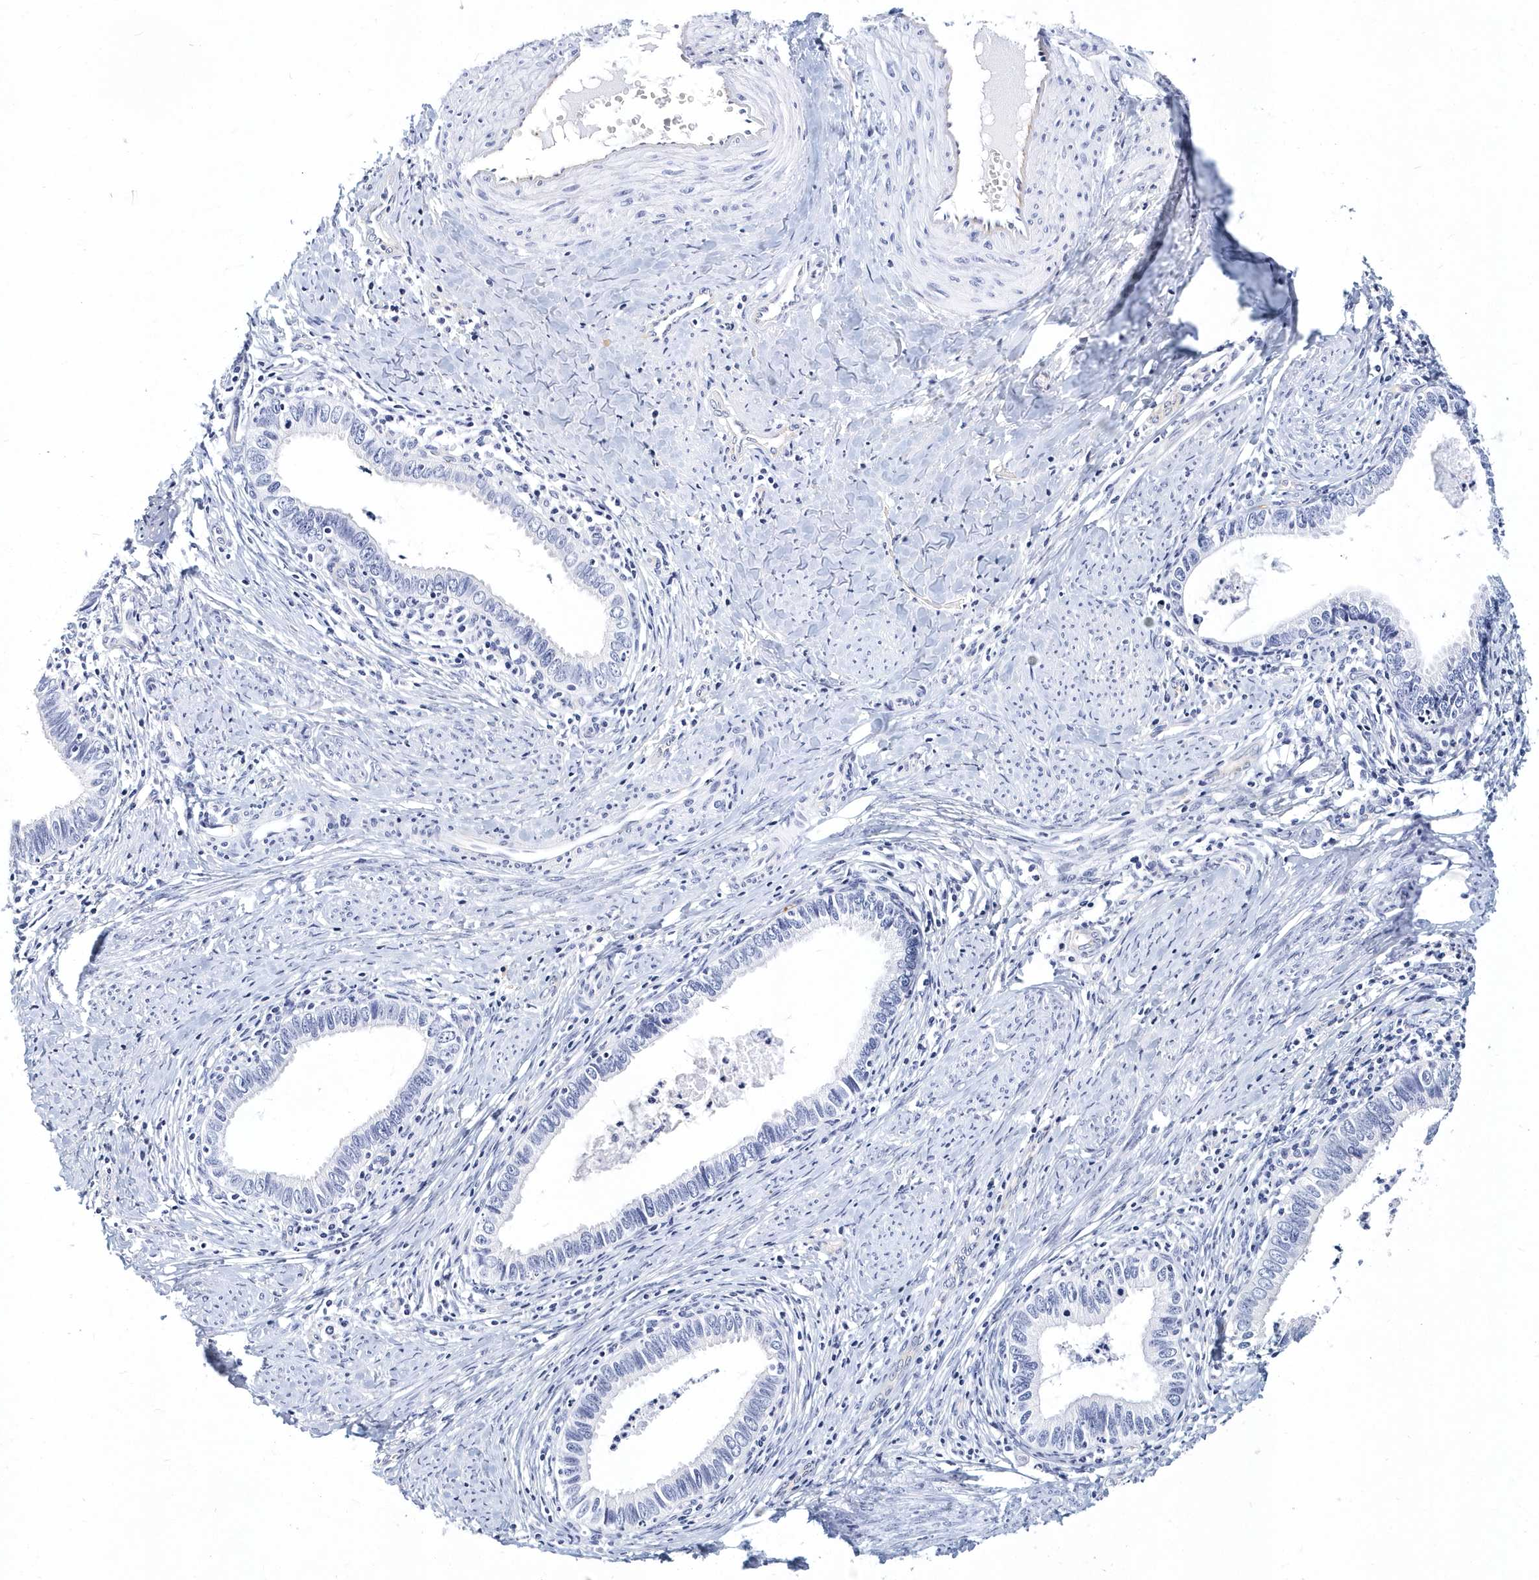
{"staining": {"intensity": "negative", "quantity": "none", "location": "none"}, "tissue": "cervical cancer", "cell_type": "Tumor cells", "image_type": "cancer", "snomed": [{"axis": "morphology", "description": "Adenocarcinoma, NOS"}, {"axis": "topography", "description": "Cervix"}], "caption": "This is a histopathology image of IHC staining of cervical adenocarcinoma, which shows no expression in tumor cells. Brightfield microscopy of immunohistochemistry (IHC) stained with DAB (brown) and hematoxylin (blue), captured at high magnification.", "gene": "ITGA2B", "patient": {"sex": "female", "age": 36}}